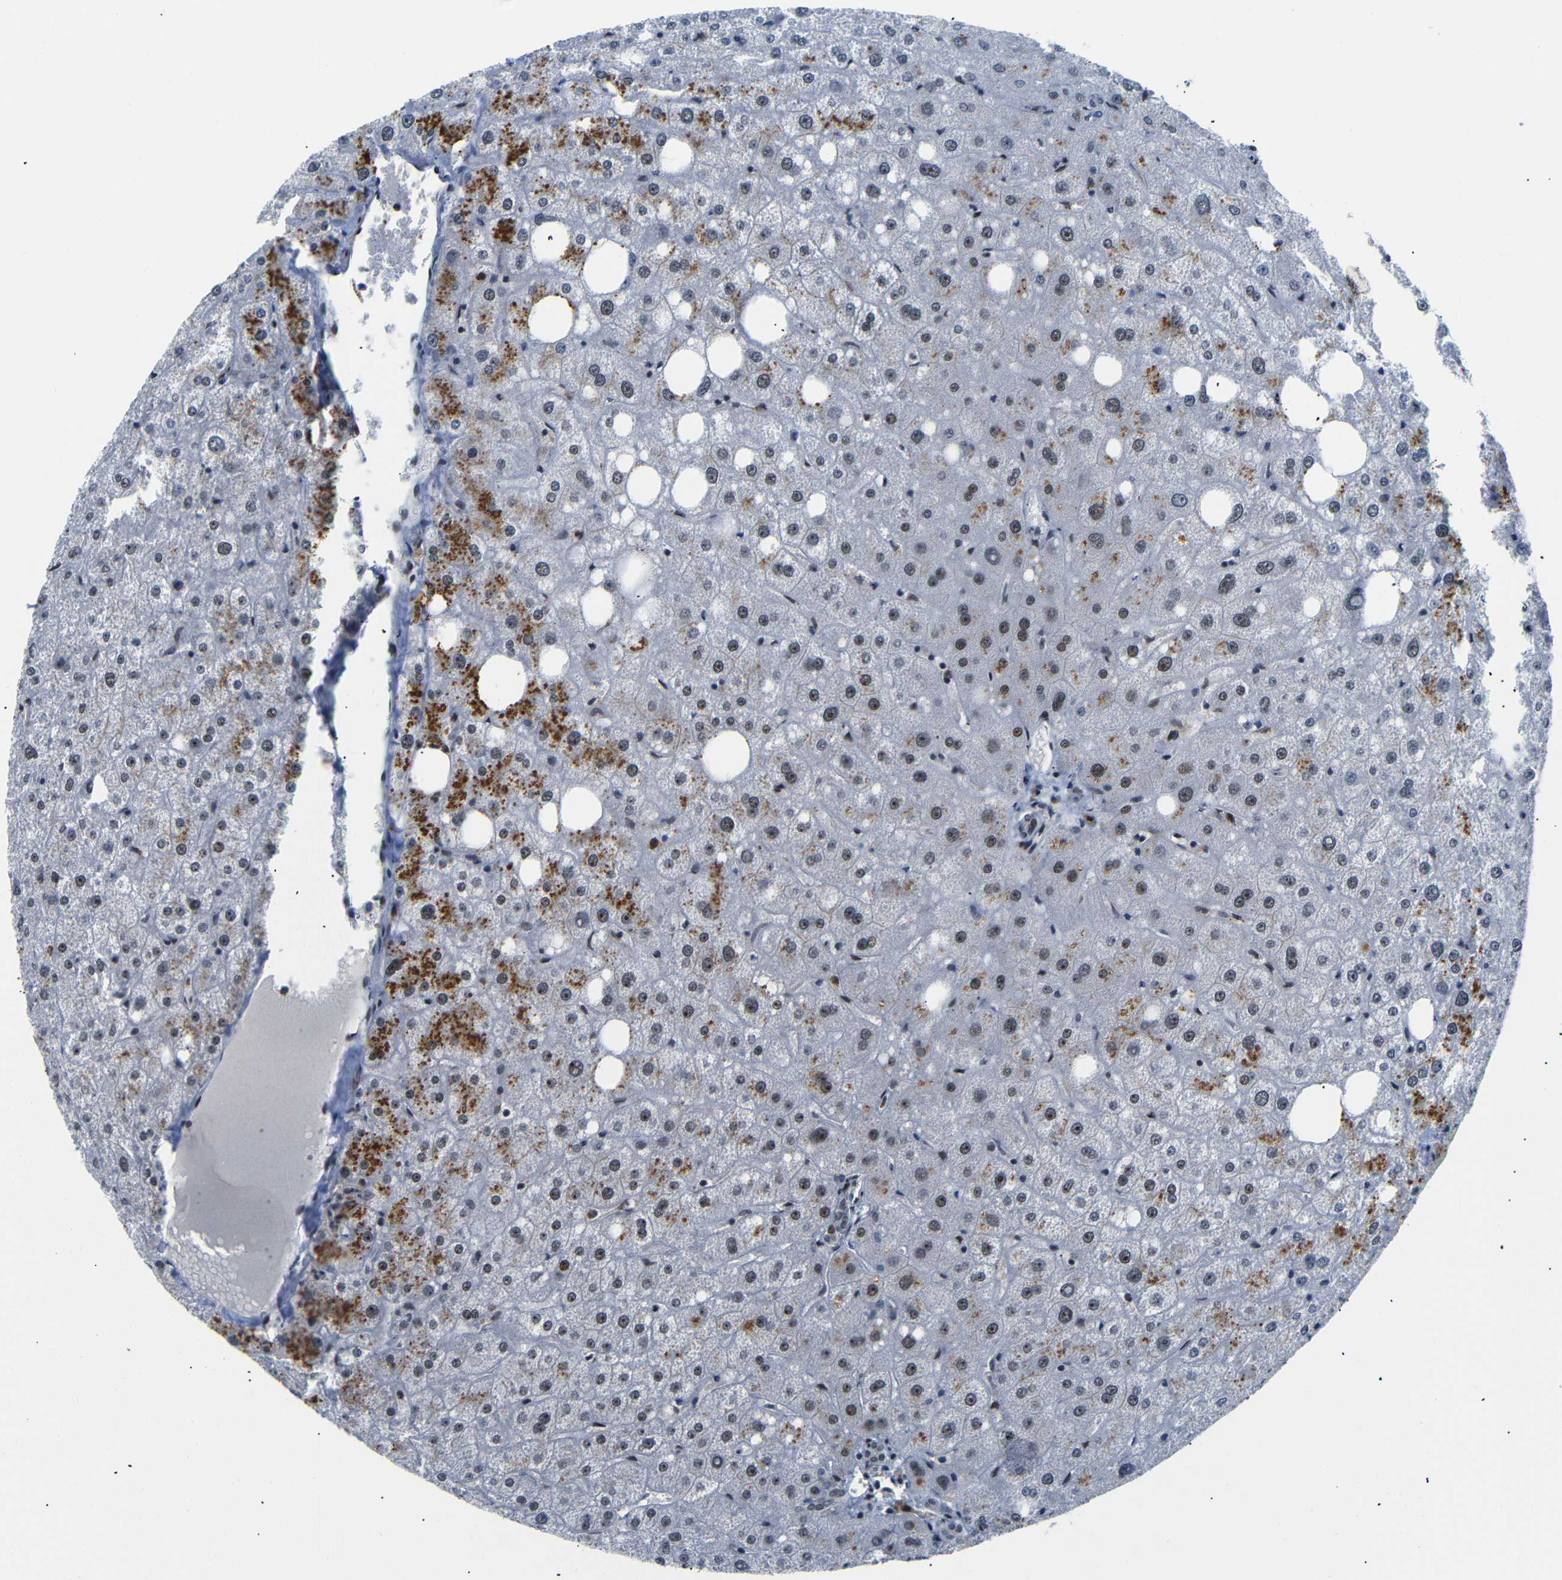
{"staining": {"intensity": "moderate", "quantity": "25%-75%", "location": "nuclear"}, "tissue": "liver", "cell_type": "Cholangiocytes", "image_type": "normal", "snomed": [{"axis": "morphology", "description": "Normal tissue, NOS"}, {"axis": "topography", "description": "Liver"}], "caption": "Protein positivity by IHC exhibits moderate nuclear staining in about 25%-75% of cholangiocytes in benign liver. The protein of interest is stained brown, and the nuclei are stained in blue (DAB (3,3'-diaminobenzidine) IHC with brightfield microscopy, high magnification).", "gene": "SETDB2", "patient": {"sex": "male", "age": 73}}